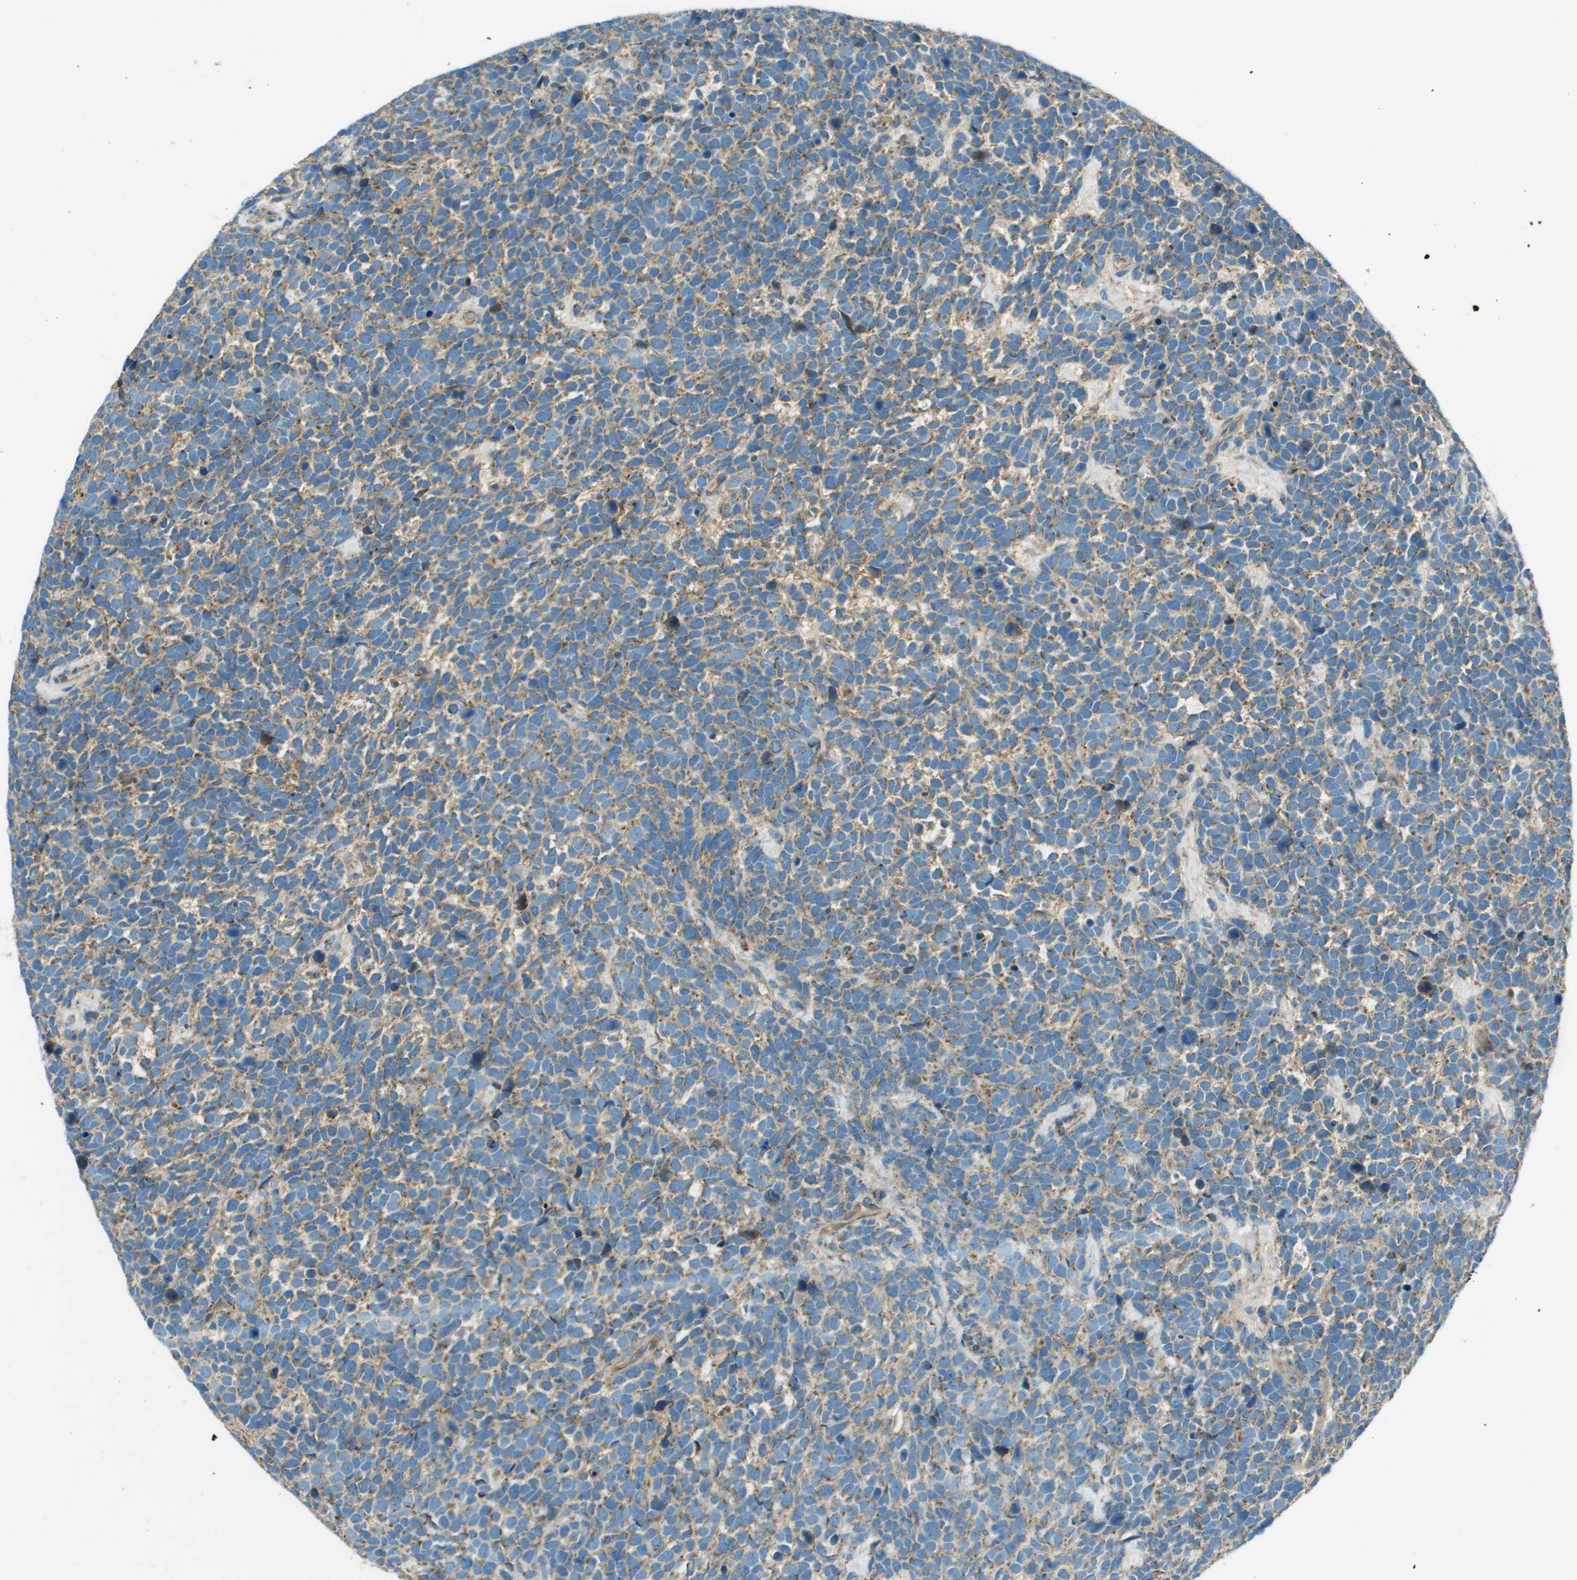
{"staining": {"intensity": "moderate", "quantity": ">75%", "location": "cytoplasmic/membranous"}, "tissue": "urothelial cancer", "cell_type": "Tumor cells", "image_type": "cancer", "snomed": [{"axis": "morphology", "description": "Urothelial carcinoma, High grade"}, {"axis": "topography", "description": "Urinary bladder"}], "caption": "Immunohistochemical staining of human high-grade urothelial carcinoma shows medium levels of moderate cytoplasmic/membranous protein expression in about >75% of tumor cells. The staining was performed using DAB (3,3'-diaminobenzidine) to visualize the protein expression in brown, while the nuclei were stained in blue with hematoxylin (Magnification: 20x).", "gene": "MIGA1", "patient": {"sex": "female", "age": 82}}